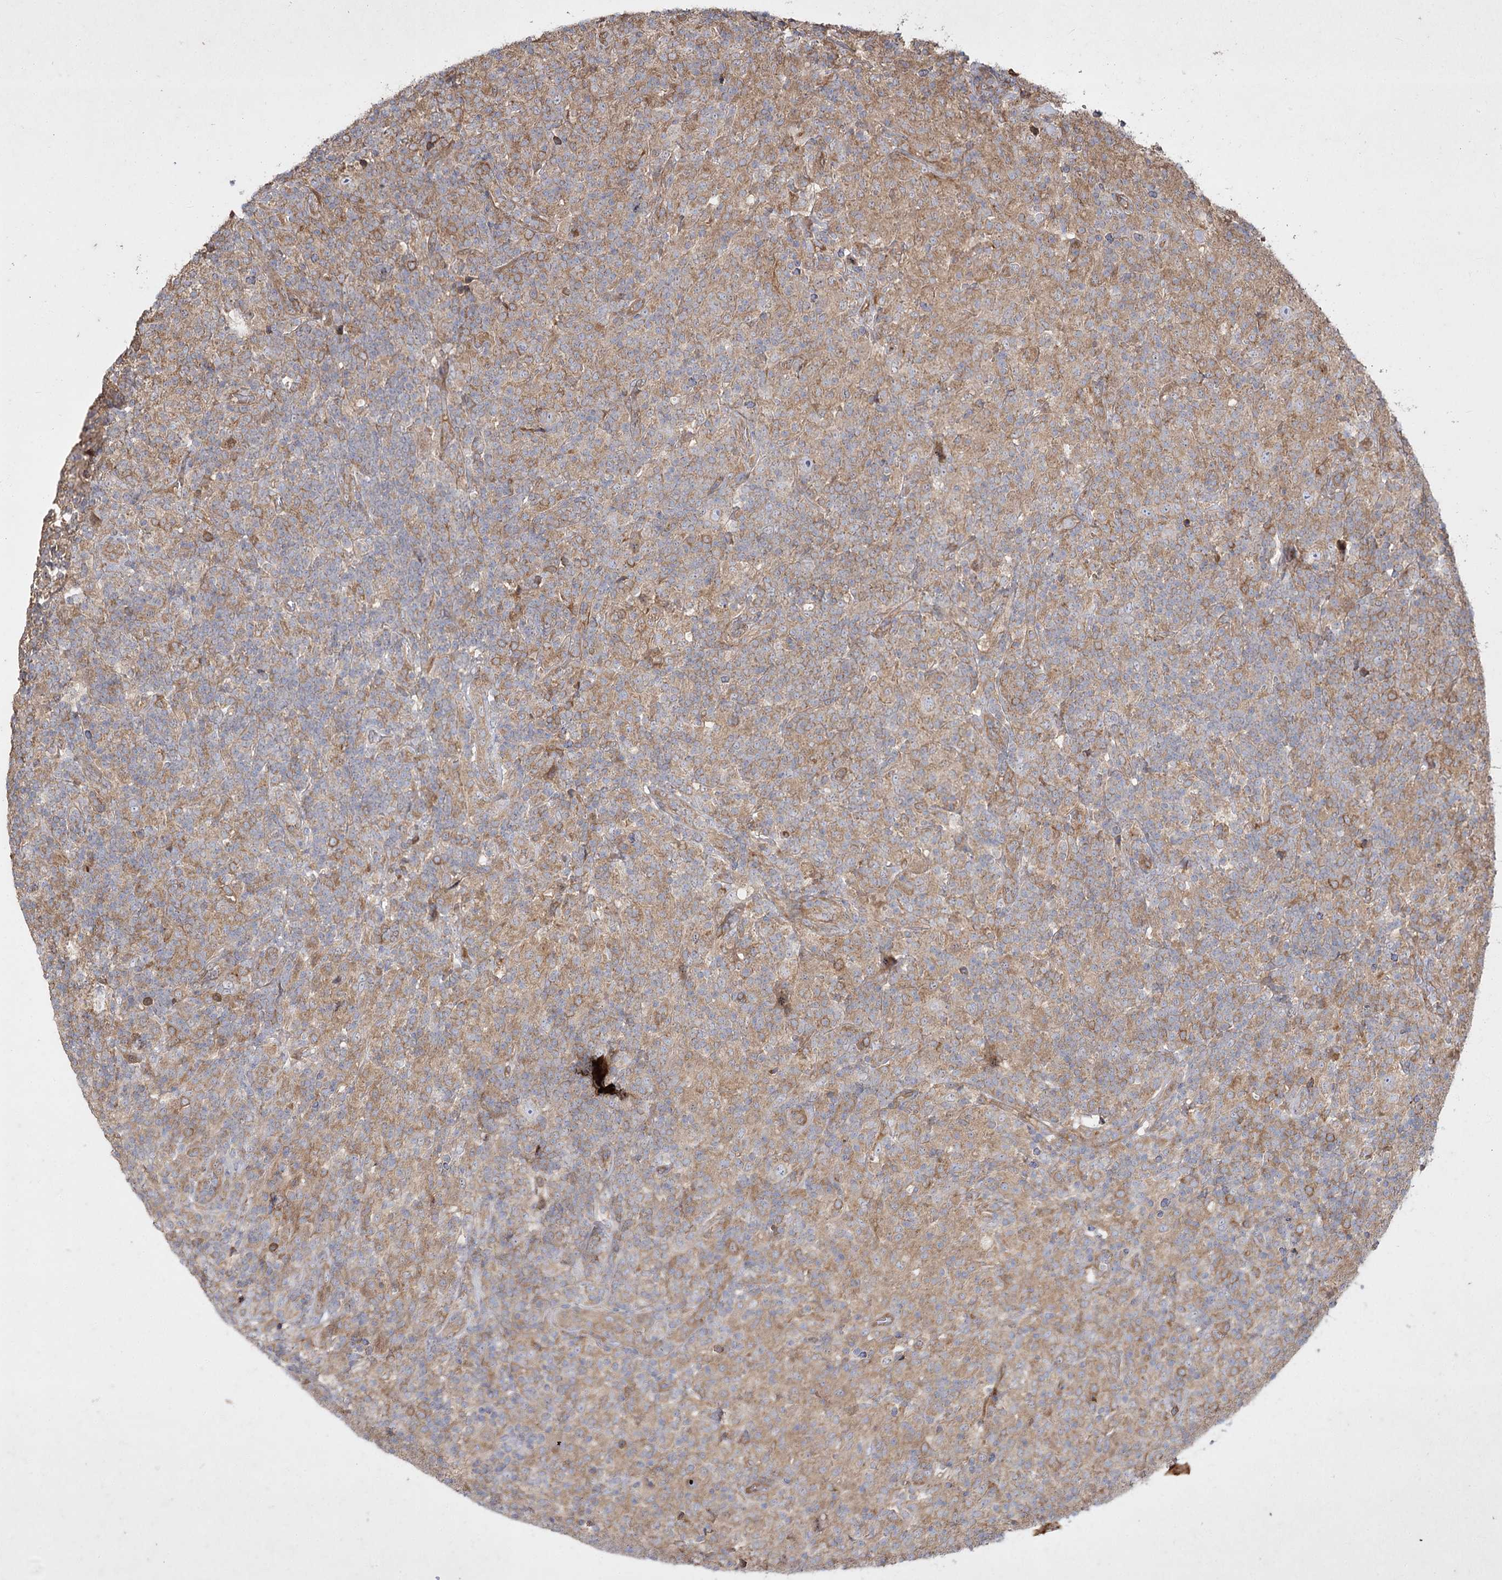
{"staining": {"intensity": "negative", "quantity": "none", "location": "none"}, "tissue": "lymphoma", "cell_type": "Tumor cells", "image_type": "cancer", "snomed": [{"axis": "morphology", "description": "Hodgkin's disease, NOS"}, {"axis": "topography", "description": "Lymph node"}], "caption": "Immunohistochemical staining of human lymphoma exhibits no significant positivity in tumor cells.", "gene": "SH3TC1", "patient": {"sex": "male", "age": 70}}